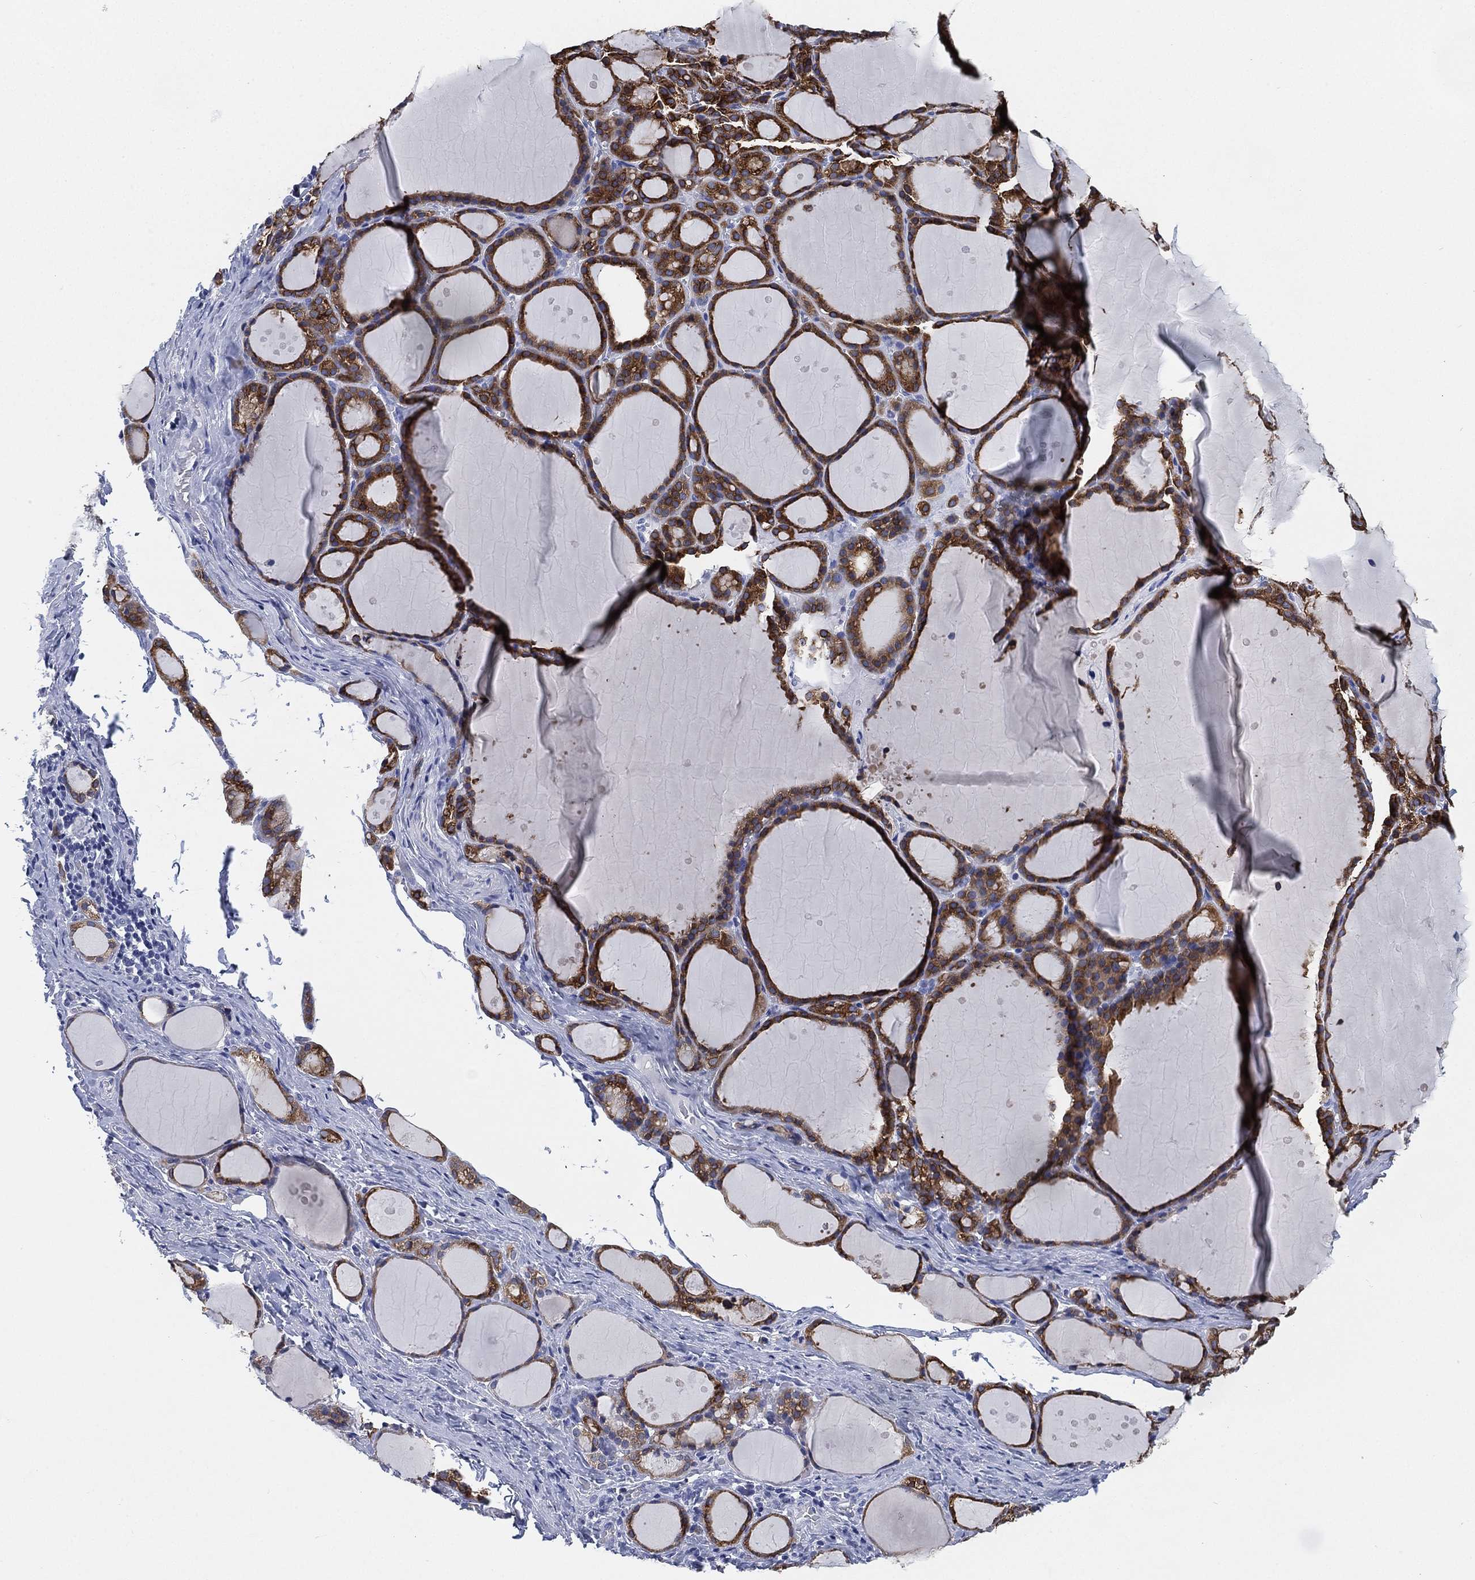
{"staining": {"intensity": "strong", "quantity": ">75%", "location": "cytoplasmic/membranous"}, "tissue": "thyroid gland", "cell_type": "Glandular cells", "image_type": "normal", "snomed": [{"axis": "morphology", "description": "Normal tissue, NOS"}, {"axis": "topography", "description": "Thyroid gland"}], "caption": "Thyroid gland stained with DAB (3,3'-diaminobenzidine) immunohistochemistry (IHC) shows high levels of strong cytoplasmic/membranous positivity in about >75% of glandular cells. The staining was performed using DAB (3,3'-diaminobenzidine), with brown indicating positive protein expression. Nuclei are stained blue with hematoxylin.", "gene": "IYD", "patient": {"sex": "male", "age": 68}}